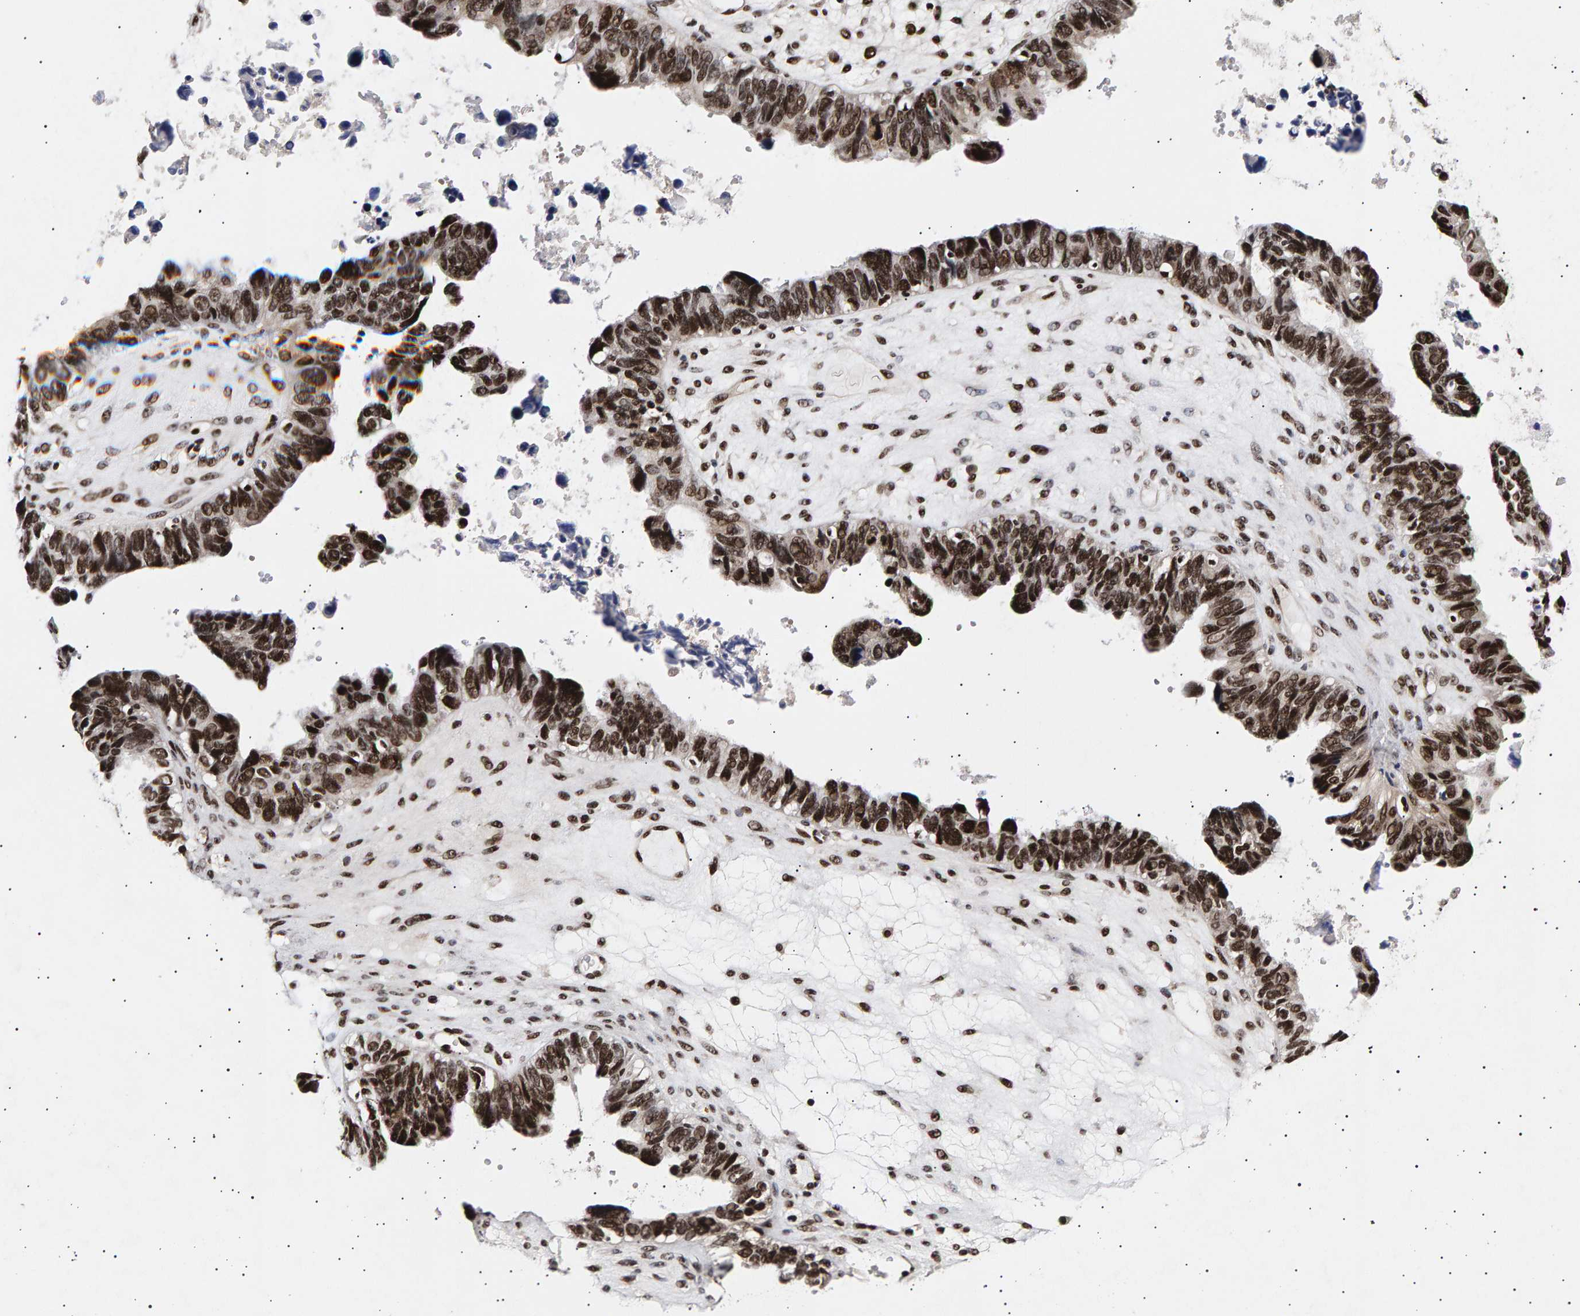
{"staining": {"intensity": "strong", "quantity": ">75%", "location": "nuclear"}, "tissue": "ovarian cancer", "cell_type": "Tumor cells", "image_type": "cancer", "snomed": [{"axis": "morphology", "description": "Cystadenocarcinoma, serous, NOS"}, {"axis": "topography", "description": "Ovary"}], "caption": "Human serous cystadenocarcinoma (ovarian) stained with a brown dye displays strong nuclear positive positivity in about >75% of tumor cells.", "gene": "ANKRD40", "patient": {"sex": "female", "age": 79}}